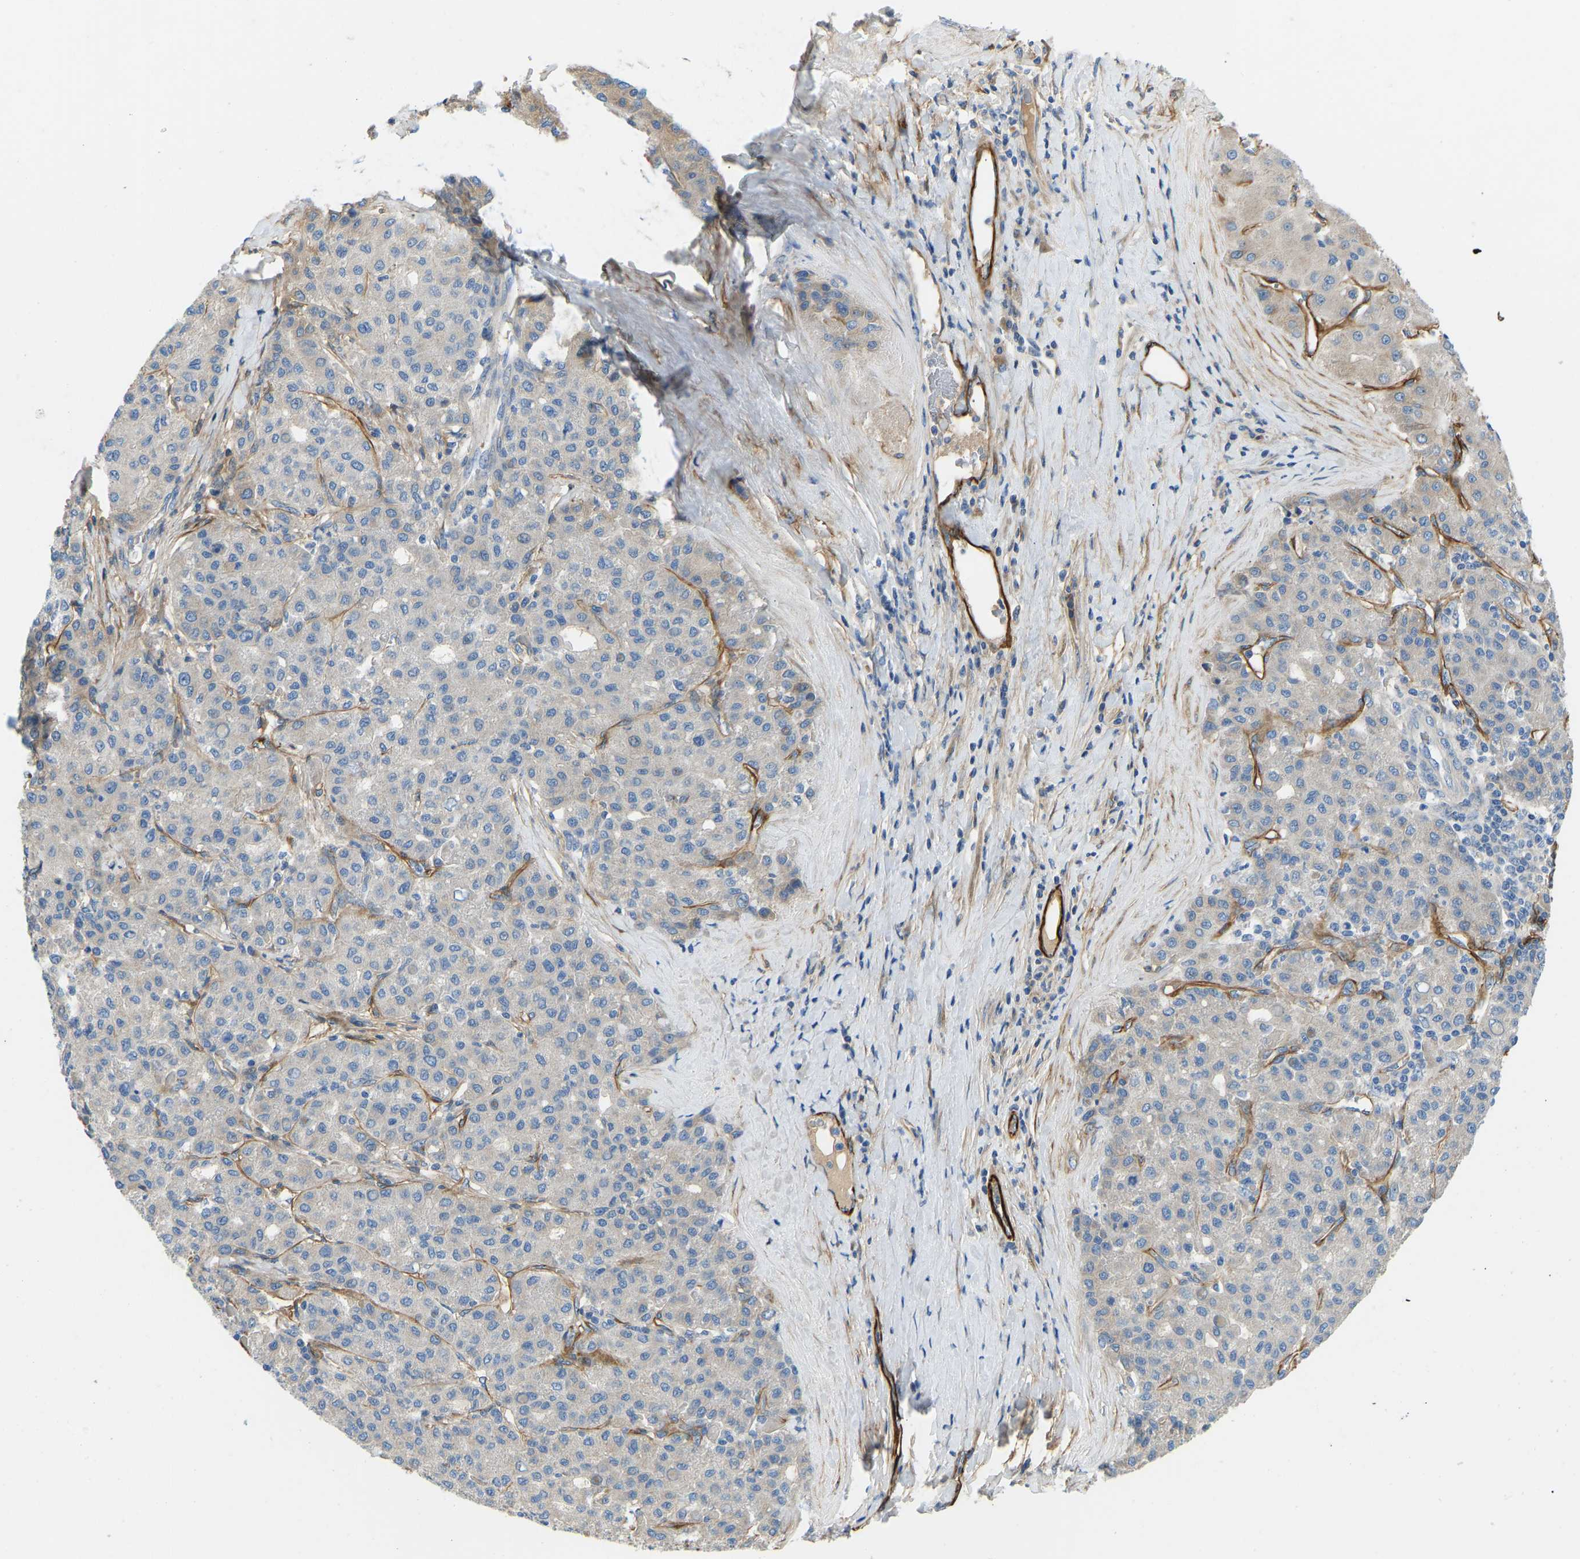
{"staining": {"intensity": "weak", "quantity": "<25%", "location": "cytoplasmic/membranous"}, "tissue": "liver cancer", "cell_type": "Tumor cells", "image_type": "cancer", "snomed": [{"axis": "morphology", "description": "Carcinoma, Hepatocellular, NOS"}, {"axis": "topography", "description": "Liver"}], "caption": "This is an immunohistochemistry image of liver cancer. There is no staining in tumor cells.", "gene": "COL15A1", "patient": {"sex": "male", "age": 65}}